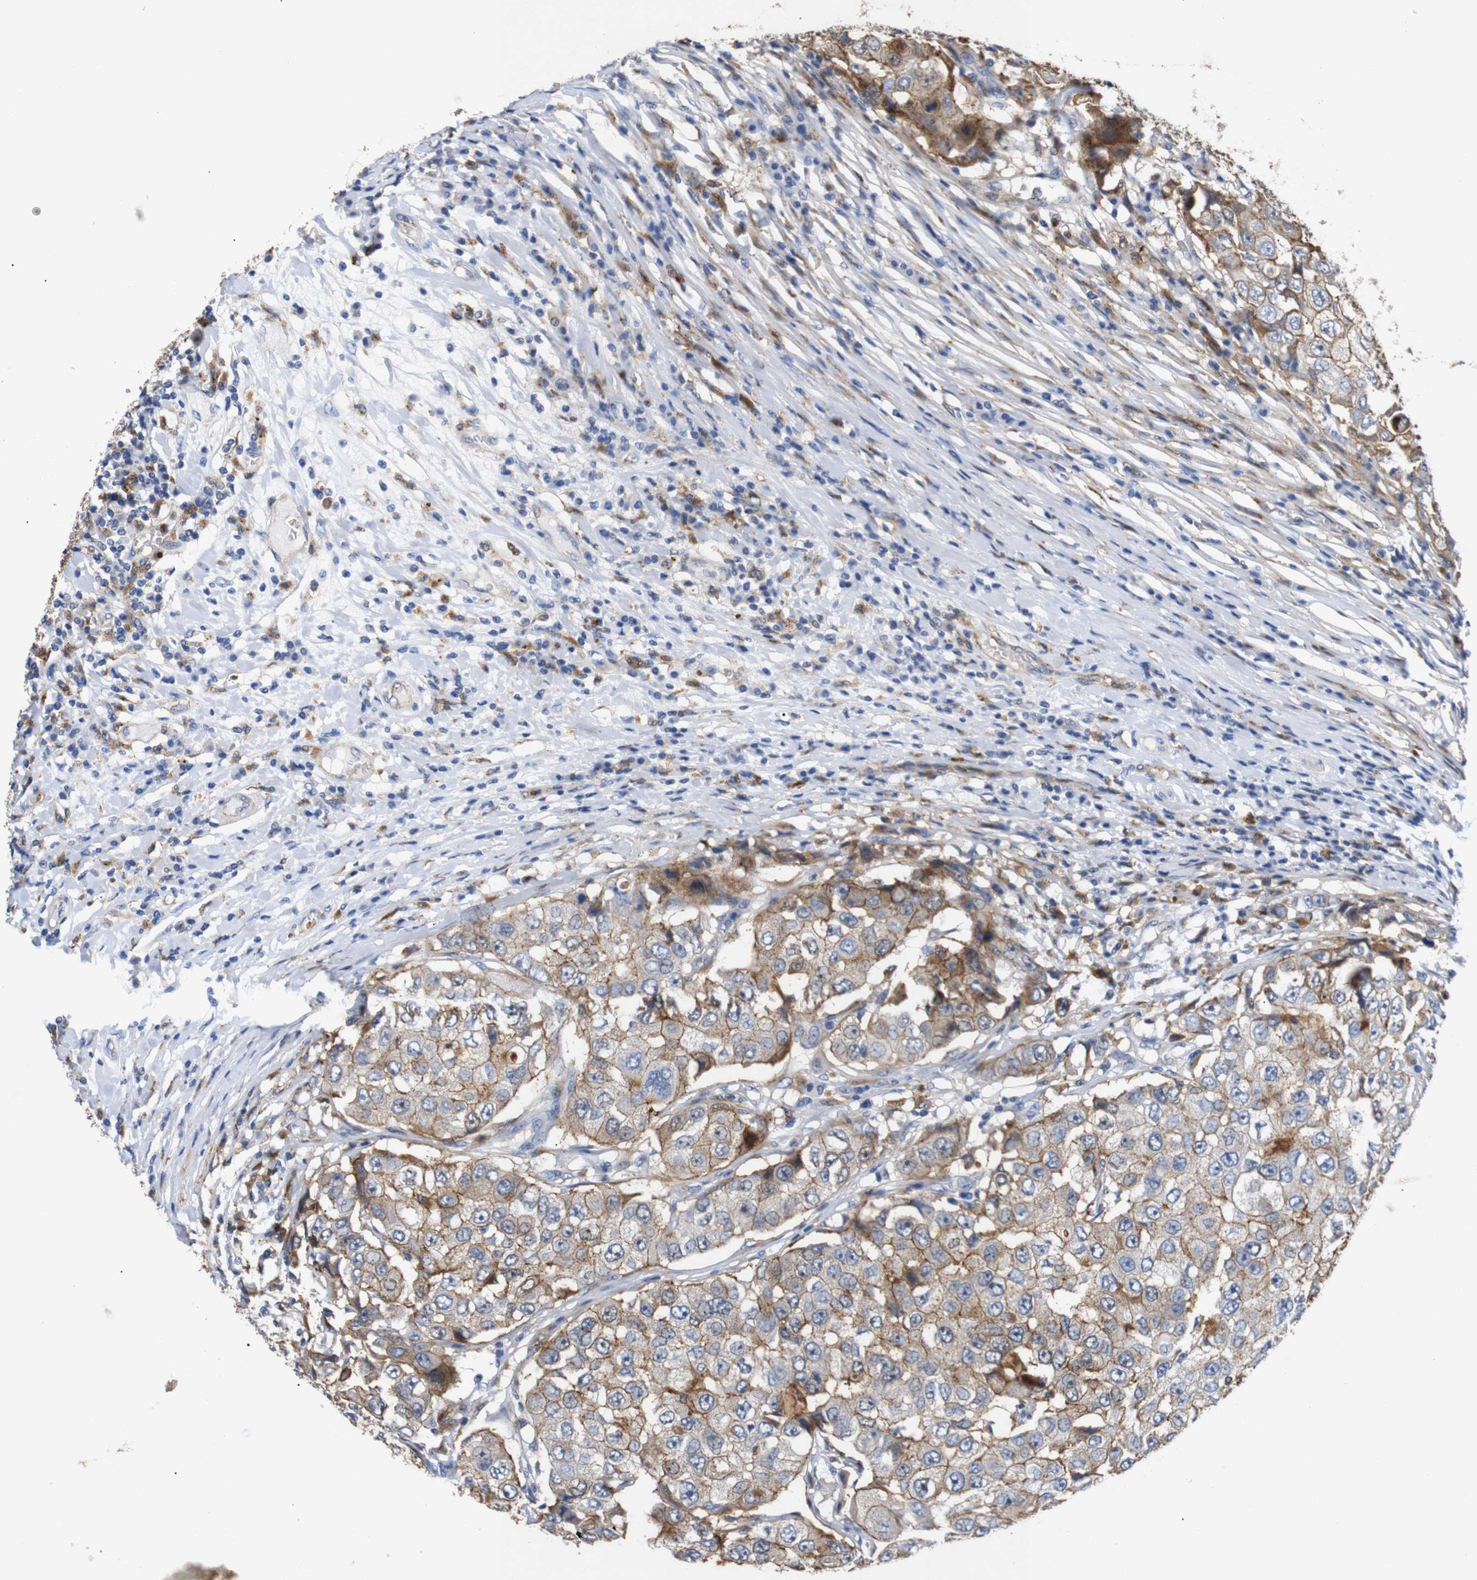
{"staining": {"intensity": "moderate", "quantity": ">75%", "location": "cytoplasmic/membranous"}, "tissue": "breast cancer", "cell_type": "Tumor cells", "image_type": "cancer", "snomed": [{"axis": "morphology", "description": "Duct carcinoma"}, {"axis": "topography", "description": "Breast"}], "caption": "Moderate cytoplasmic/membranous positivity for a protein is appreciated in approximately >75% of tumor cells of breast cancer (invasive ductal carcinoma) using immunohistochemistry (IHC).", "gene": "SDCBP", "patient": {"sex": "female", "age": 27}}